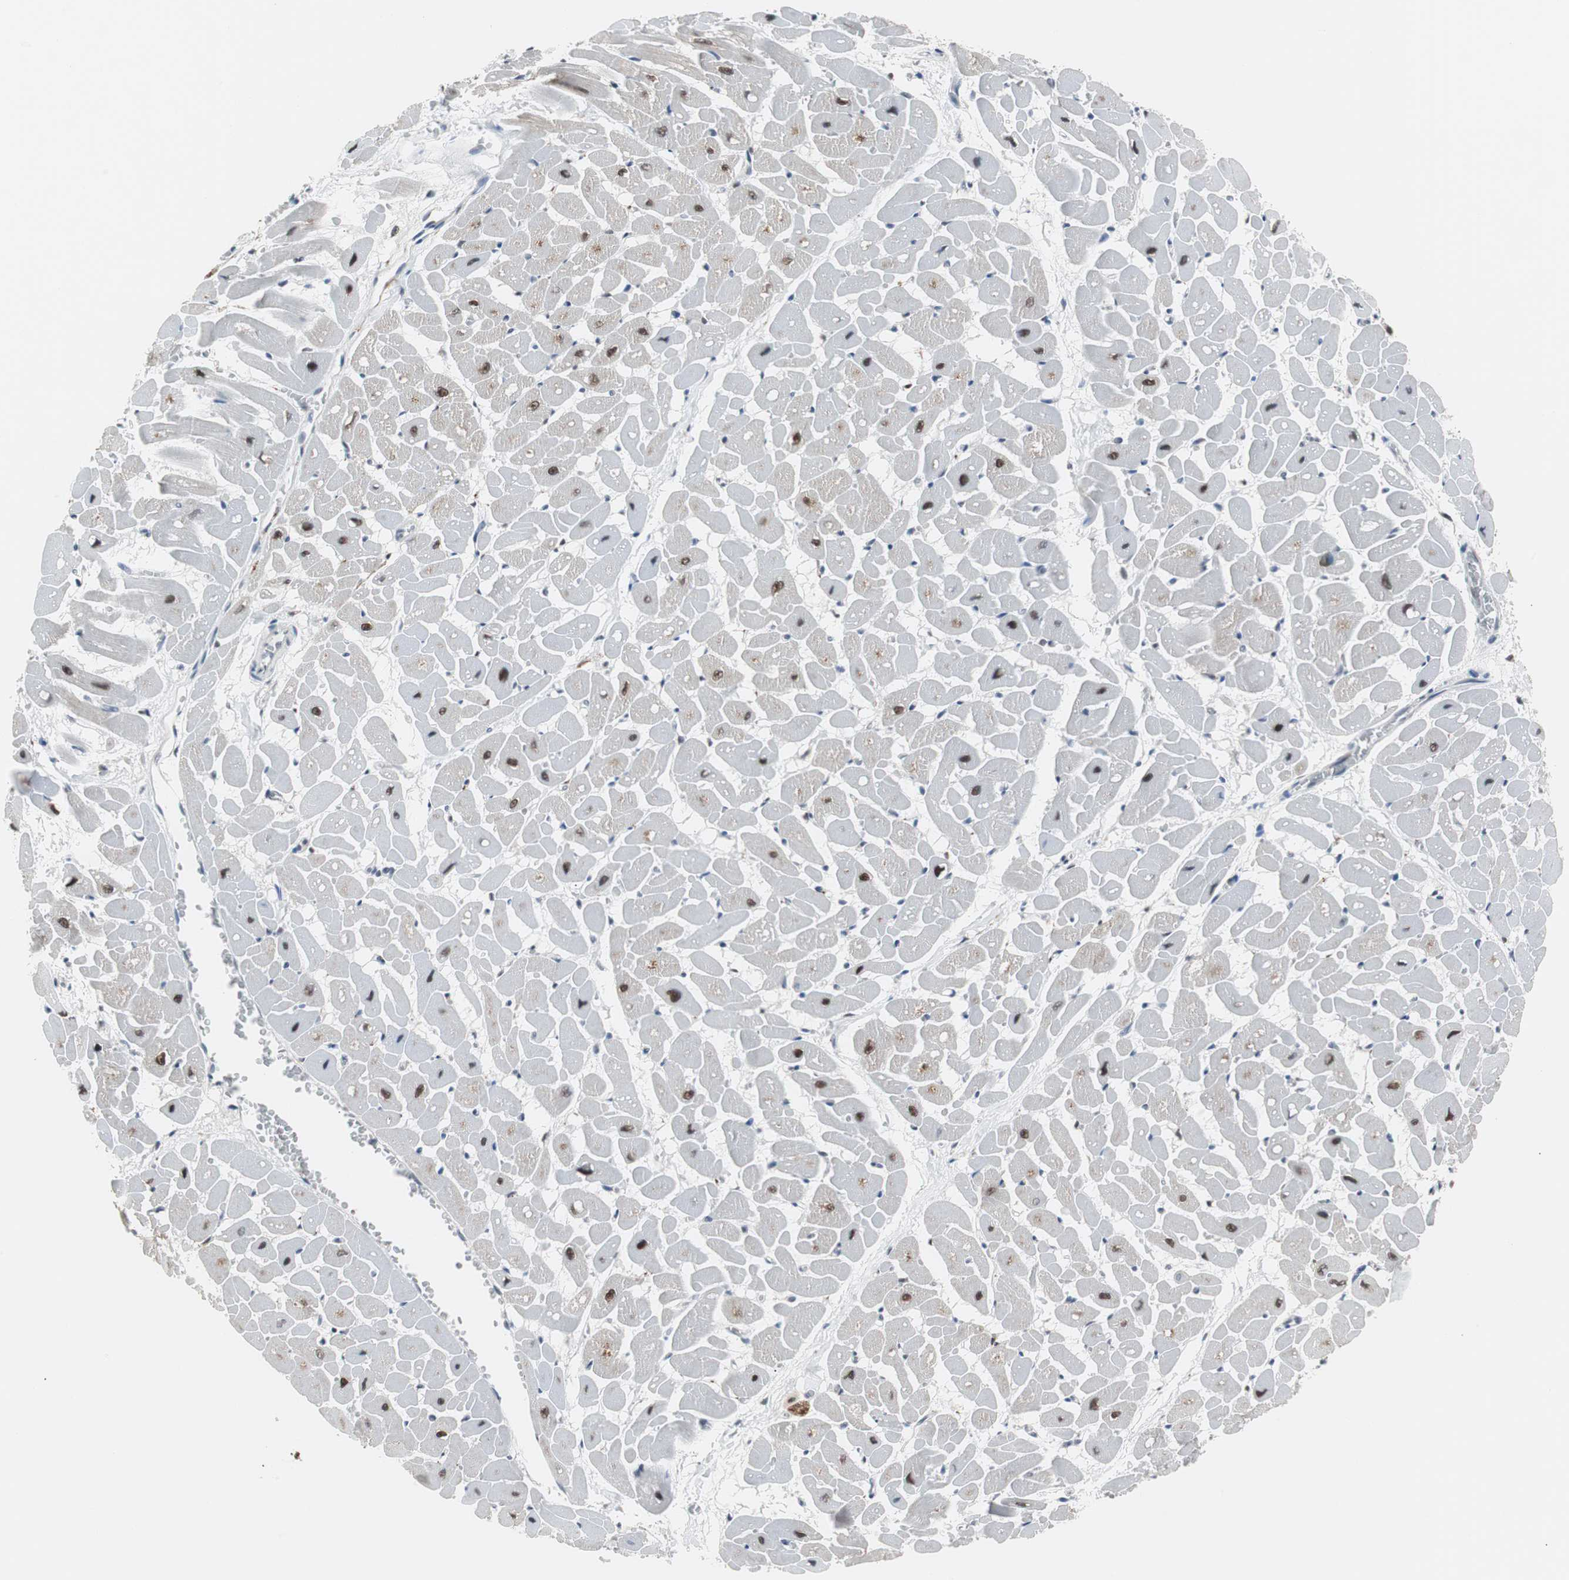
{"staining": {"intensity": "moderate", "quantity": ">75%", "location": "nuclear"}, "tissue": "heart muscle", "cell_type": "Cardiomyocytes", "image_type": "normal", "snomed": [{"axis": "morphology", "description": "Normal tissue, NOS"}, {"axis": "topography", "description": "Heart"}], "caption": "Protein analysis of unremarkable heart muscle displays moderate nuclear expression in about >75% of cardiomyocytes.", "gene": "ZHX2", "patient": {"sex": "male", "age": 45}}